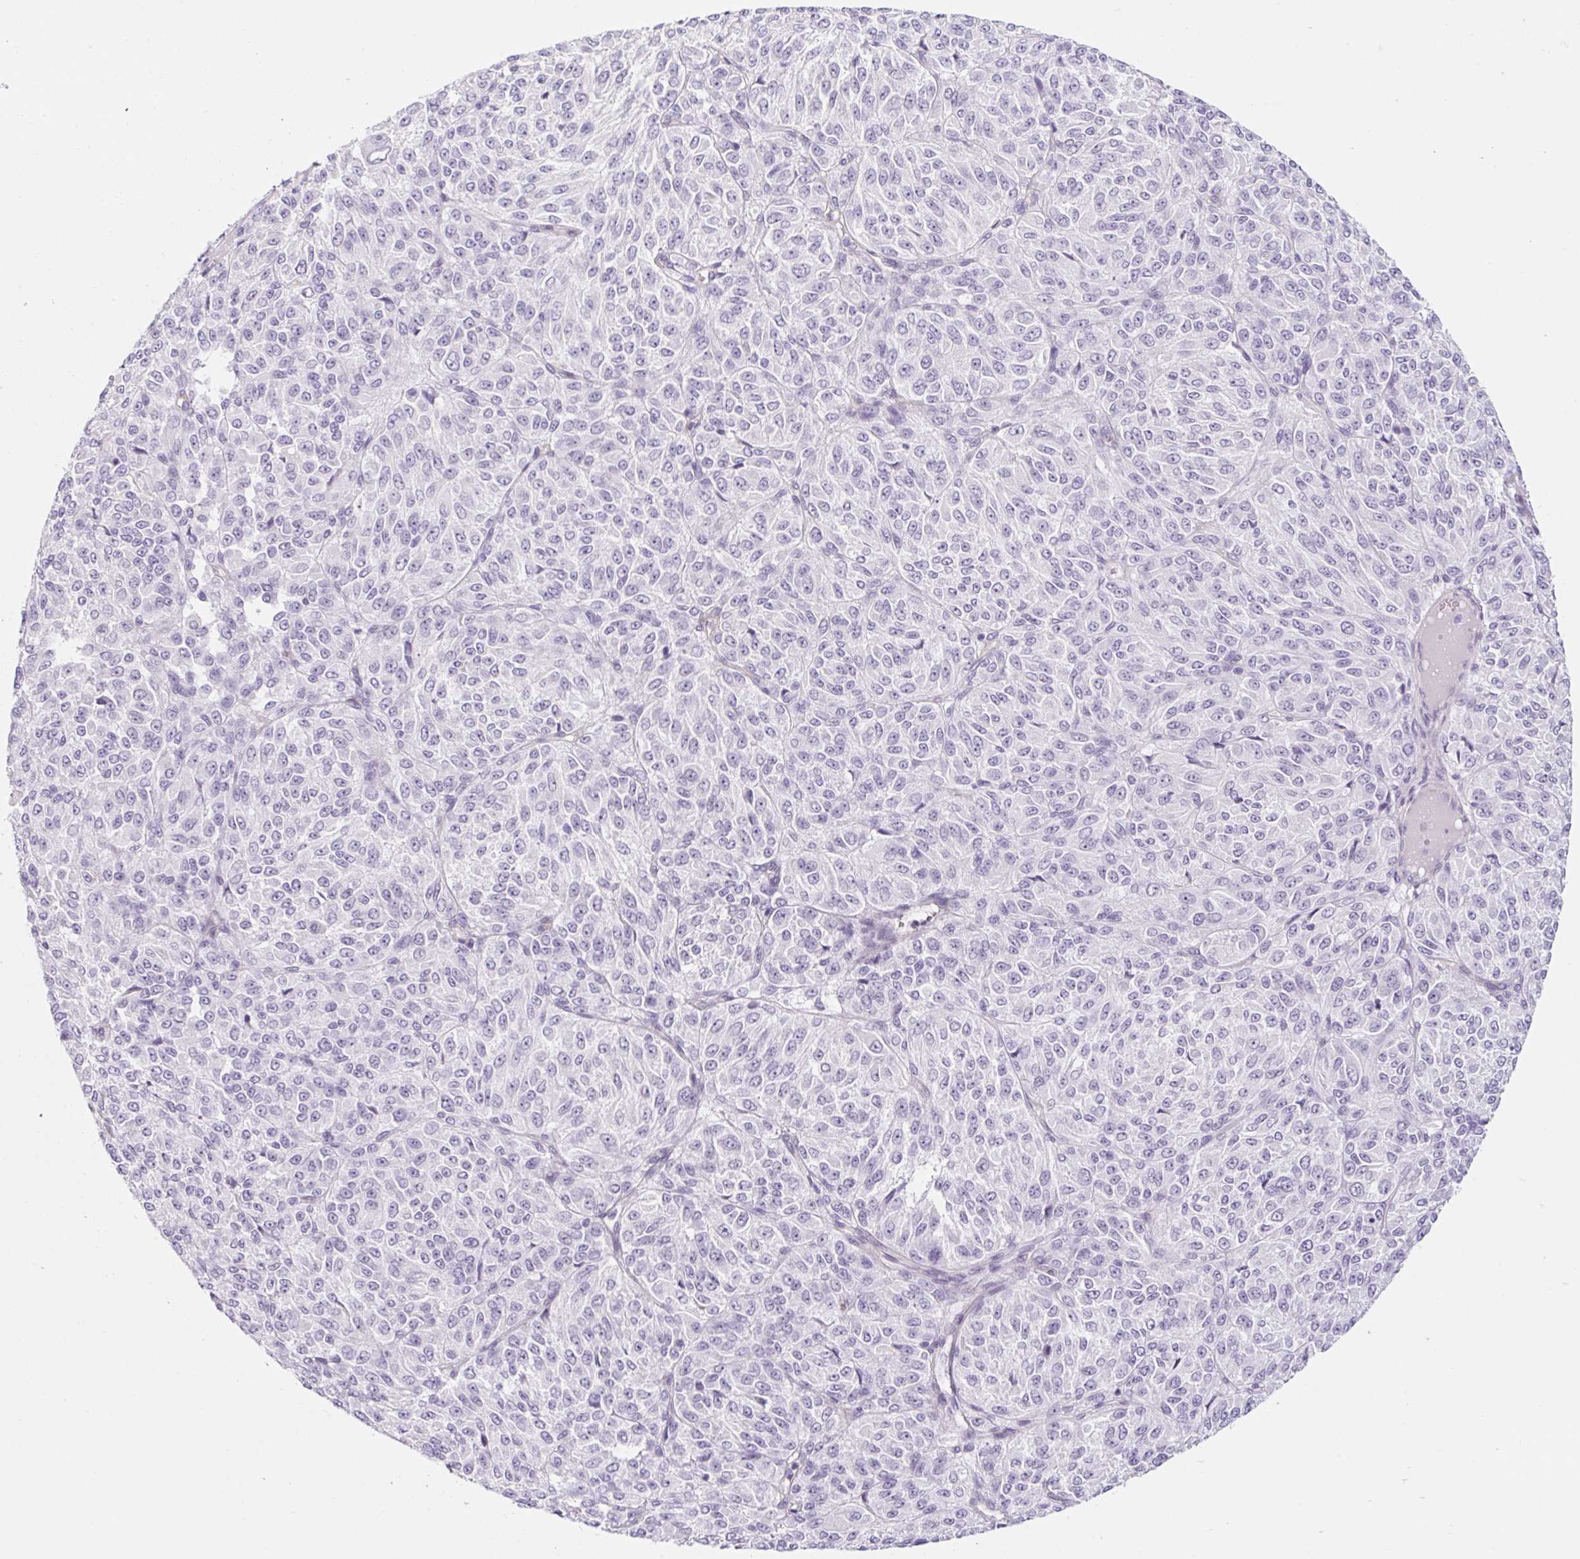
{"staining": {"intensity": "negative", "quantity": "none", "location": "none"}, "tissue": "melanoma", "cell_type": "Tumor cells", "image_type": "cancer", "snomed": [{"axis": "morphology", "description": "Malignant melanoma, Metastatic site"}, {"axis": "topography", "description": "Brain"}], "caption": "The immunohistochemistry (IHC) image has no significant positivity in tumor cells of malignant melanoma (metastatic site) tissue.", "gene": "BCAS1", "patient": {"sex": "female", "age": 56}}